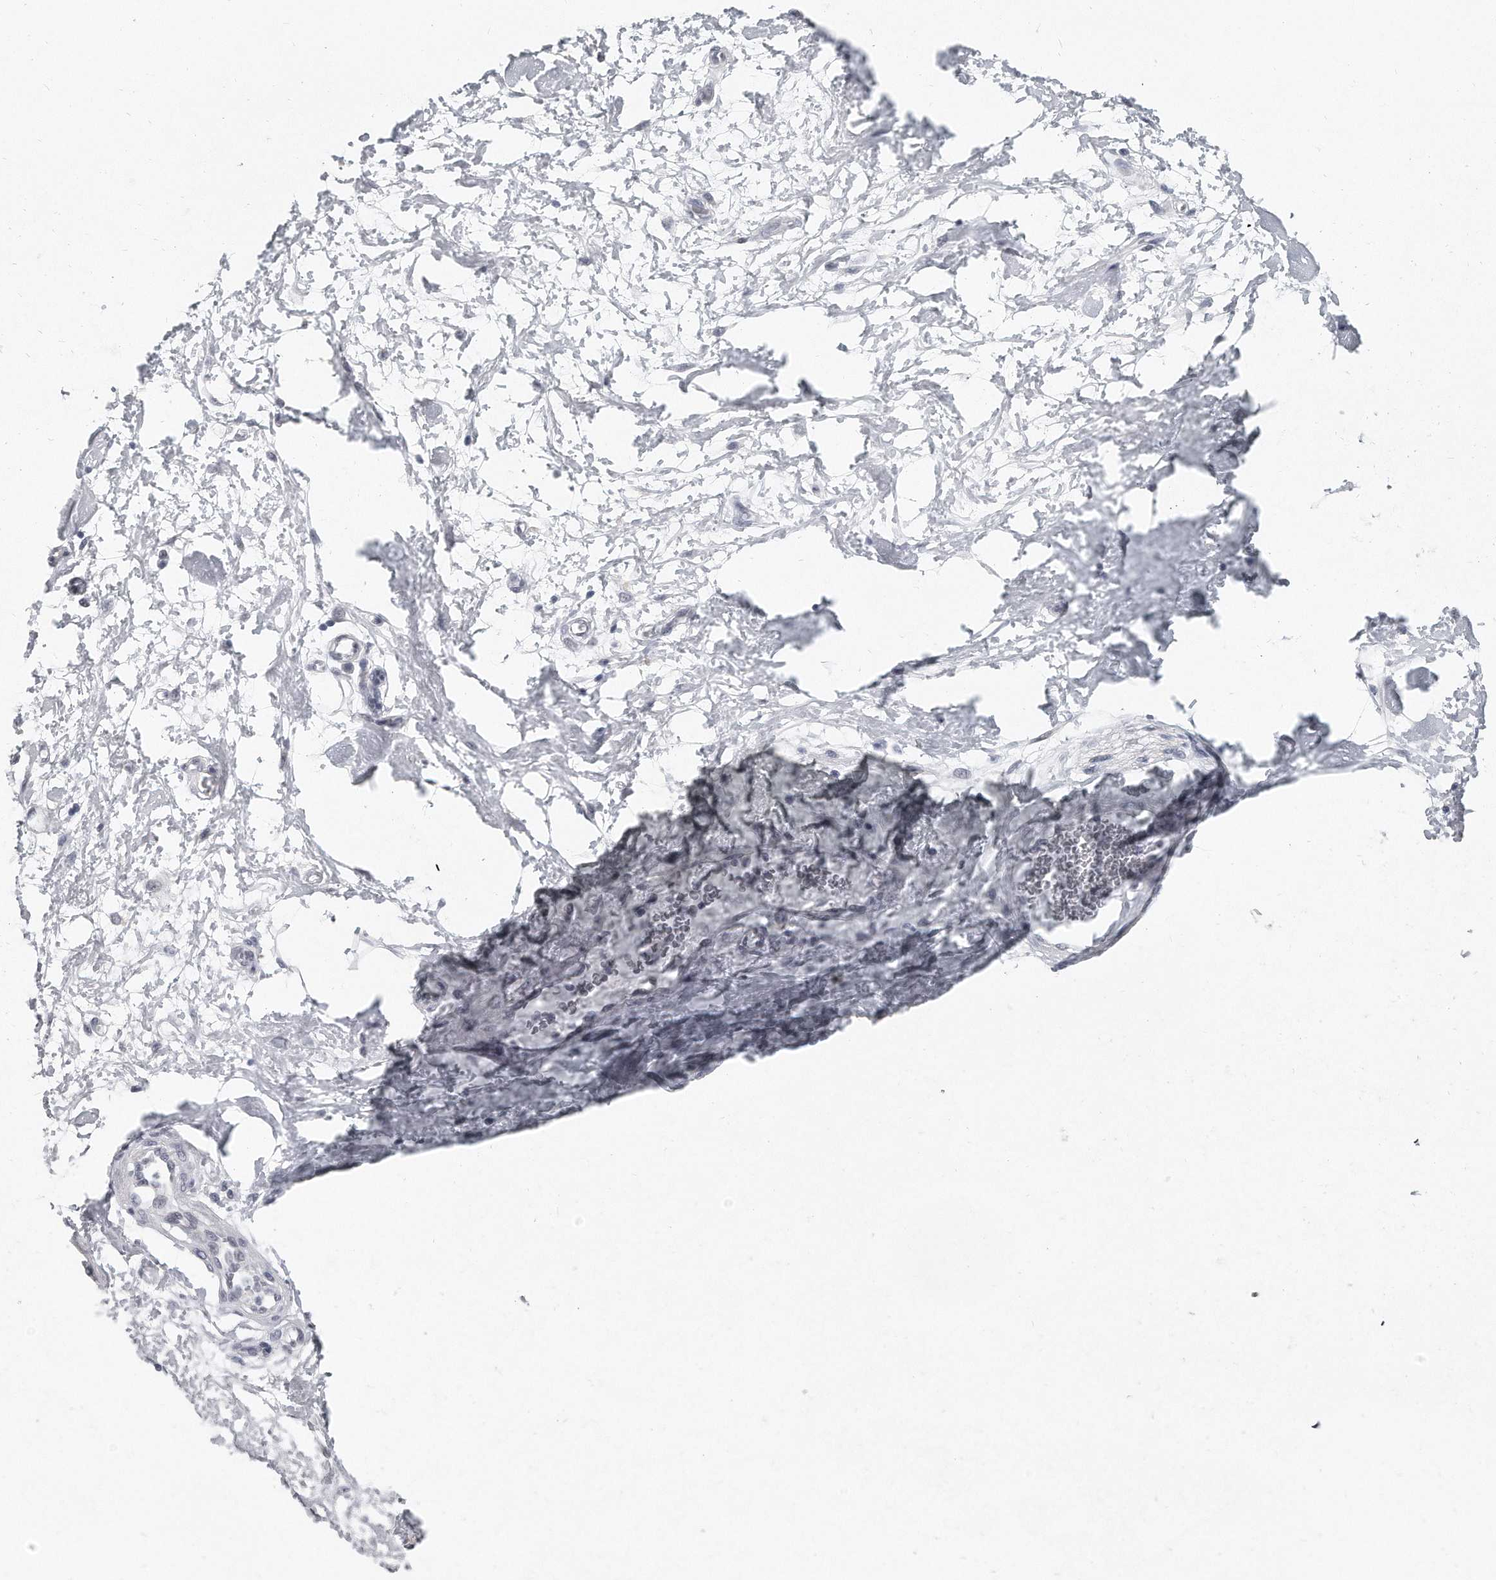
{"staining": {"intensity": "negative", "quantity": "none", "location": "none"}, "tissue": "adipose tissue", "cell_type": "Adipocytes", "image_type": "normal", "snomed": [{"axis": "morphology", "description": "Normal tissue, NOS"}, {"axis": "morphology", "description": "Adenocarcinoma, NOS"}, {"axis": "topography", "description": "Pancreas"}, {"axis": "topography", "description": "Peripheral nerve tissue"}], "caption": "High magnification brightfield microscopy of benign adipose tissue stained with DAB (brown) and counterstained with hematoxylin (blue): adipocytes show no significant staining.", "gene": "TFCP2L1", "patient": {"sex": "male", "age": 59}}